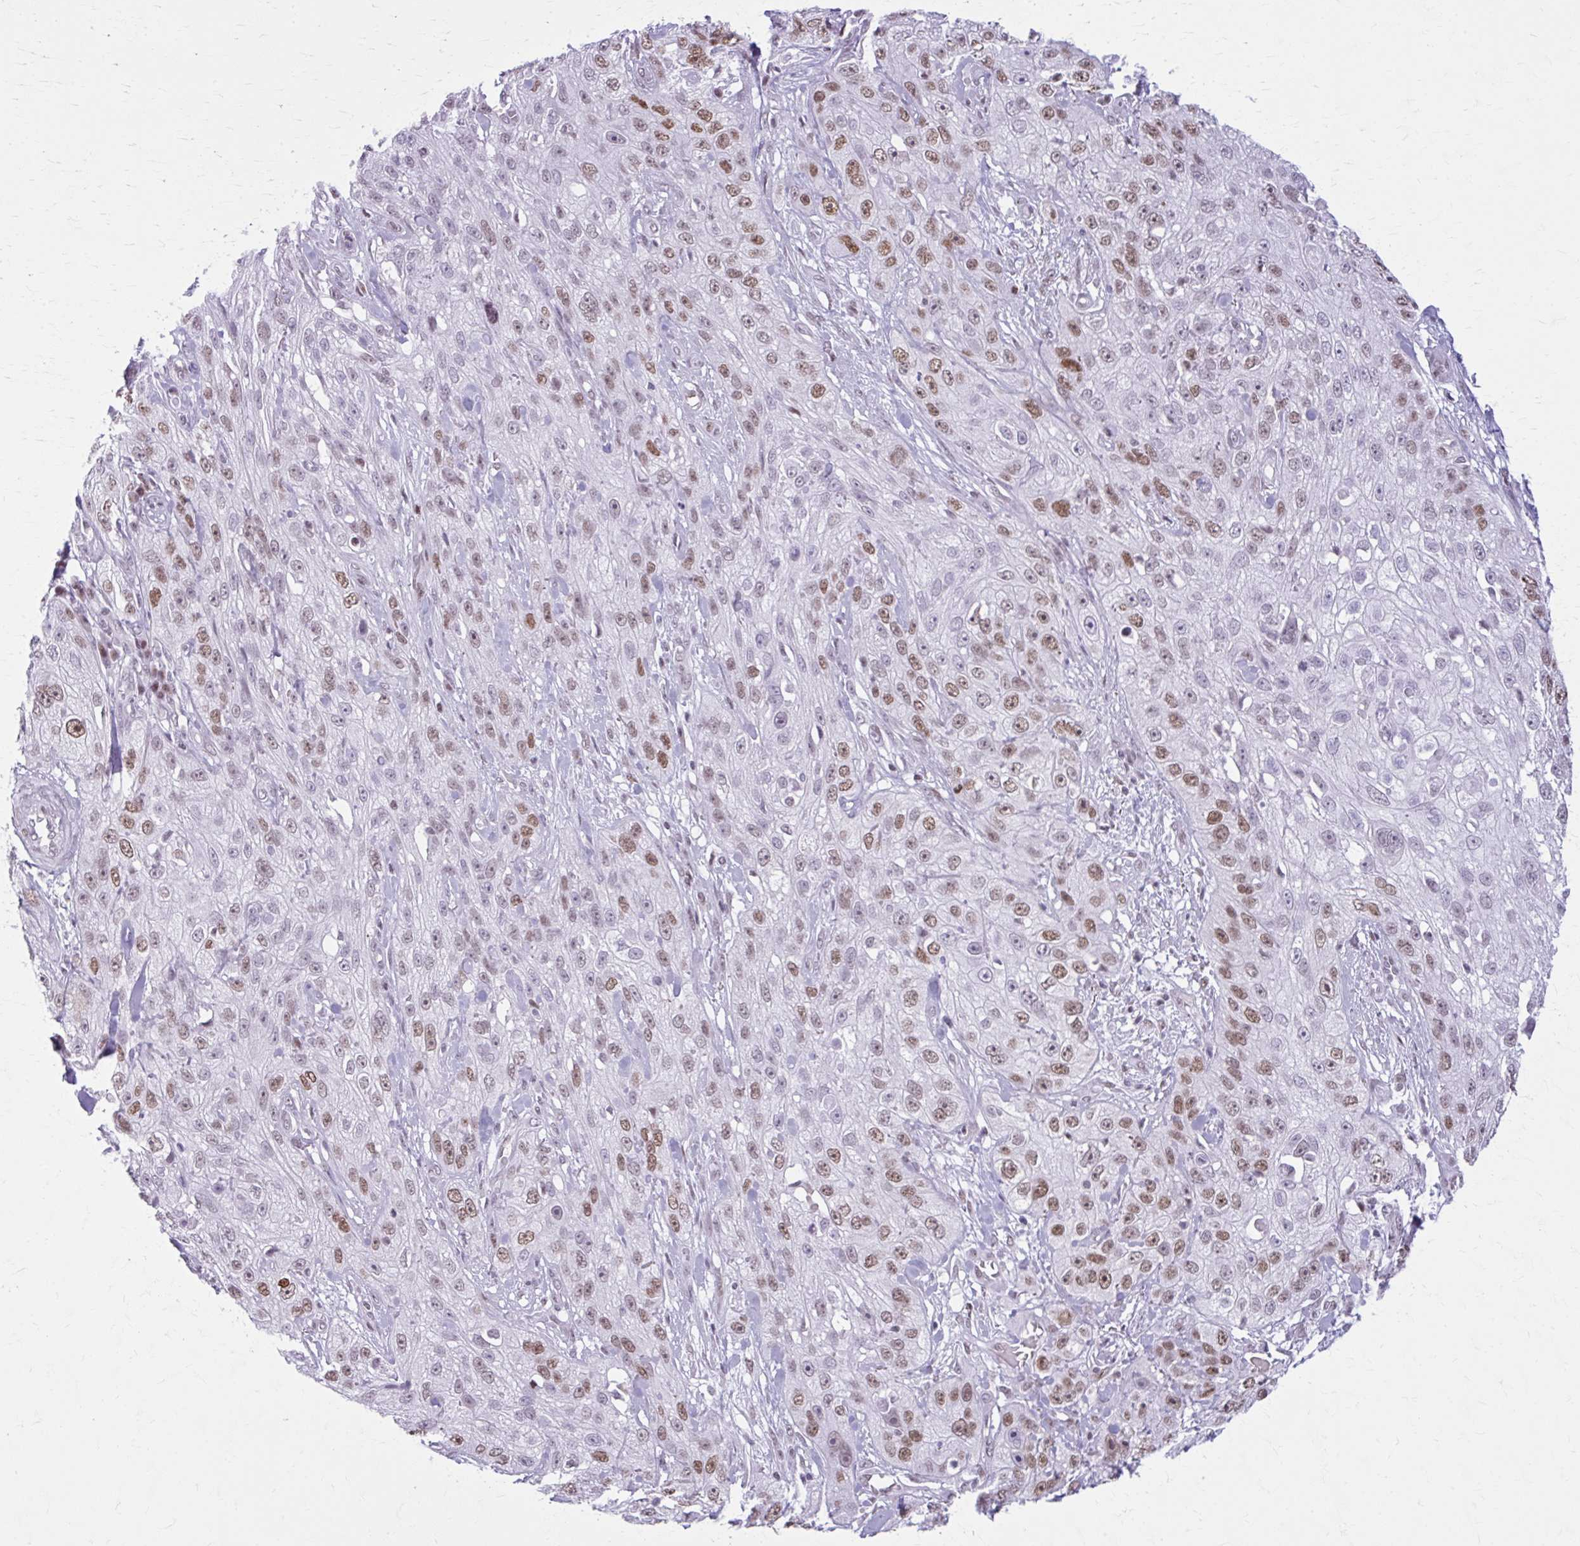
{"staining": {"intensity": "moderate", "quantity": "25%-75%", "location": "nuclear"}, "tissue": "skin cancer", "cell_type": "Tumor cells", "image_type": "cancer", "snomed": [{"axis": "morphology", "description": "Squamous cell carcinoma, NOS"}, {"axis": "topography", "description": "Skin"}, {"axis": "topography", "description": "Vulva"}], "caption": "High-magnification brightfield microscopy of skin cancer (squamous cell carcinoma) stained with DAB (3,3'-diaminobenzidine) (brown) and counterstained with hematoxylin (blue). tumor cells exhibit moderate nuclear expression is appreciated in about25%-75% of cells. (brown staining indicates protein expression, while blue staining denotes nuclei).", "gene": "PABIR1", "patient": {"sex": "female", "age": 86}}